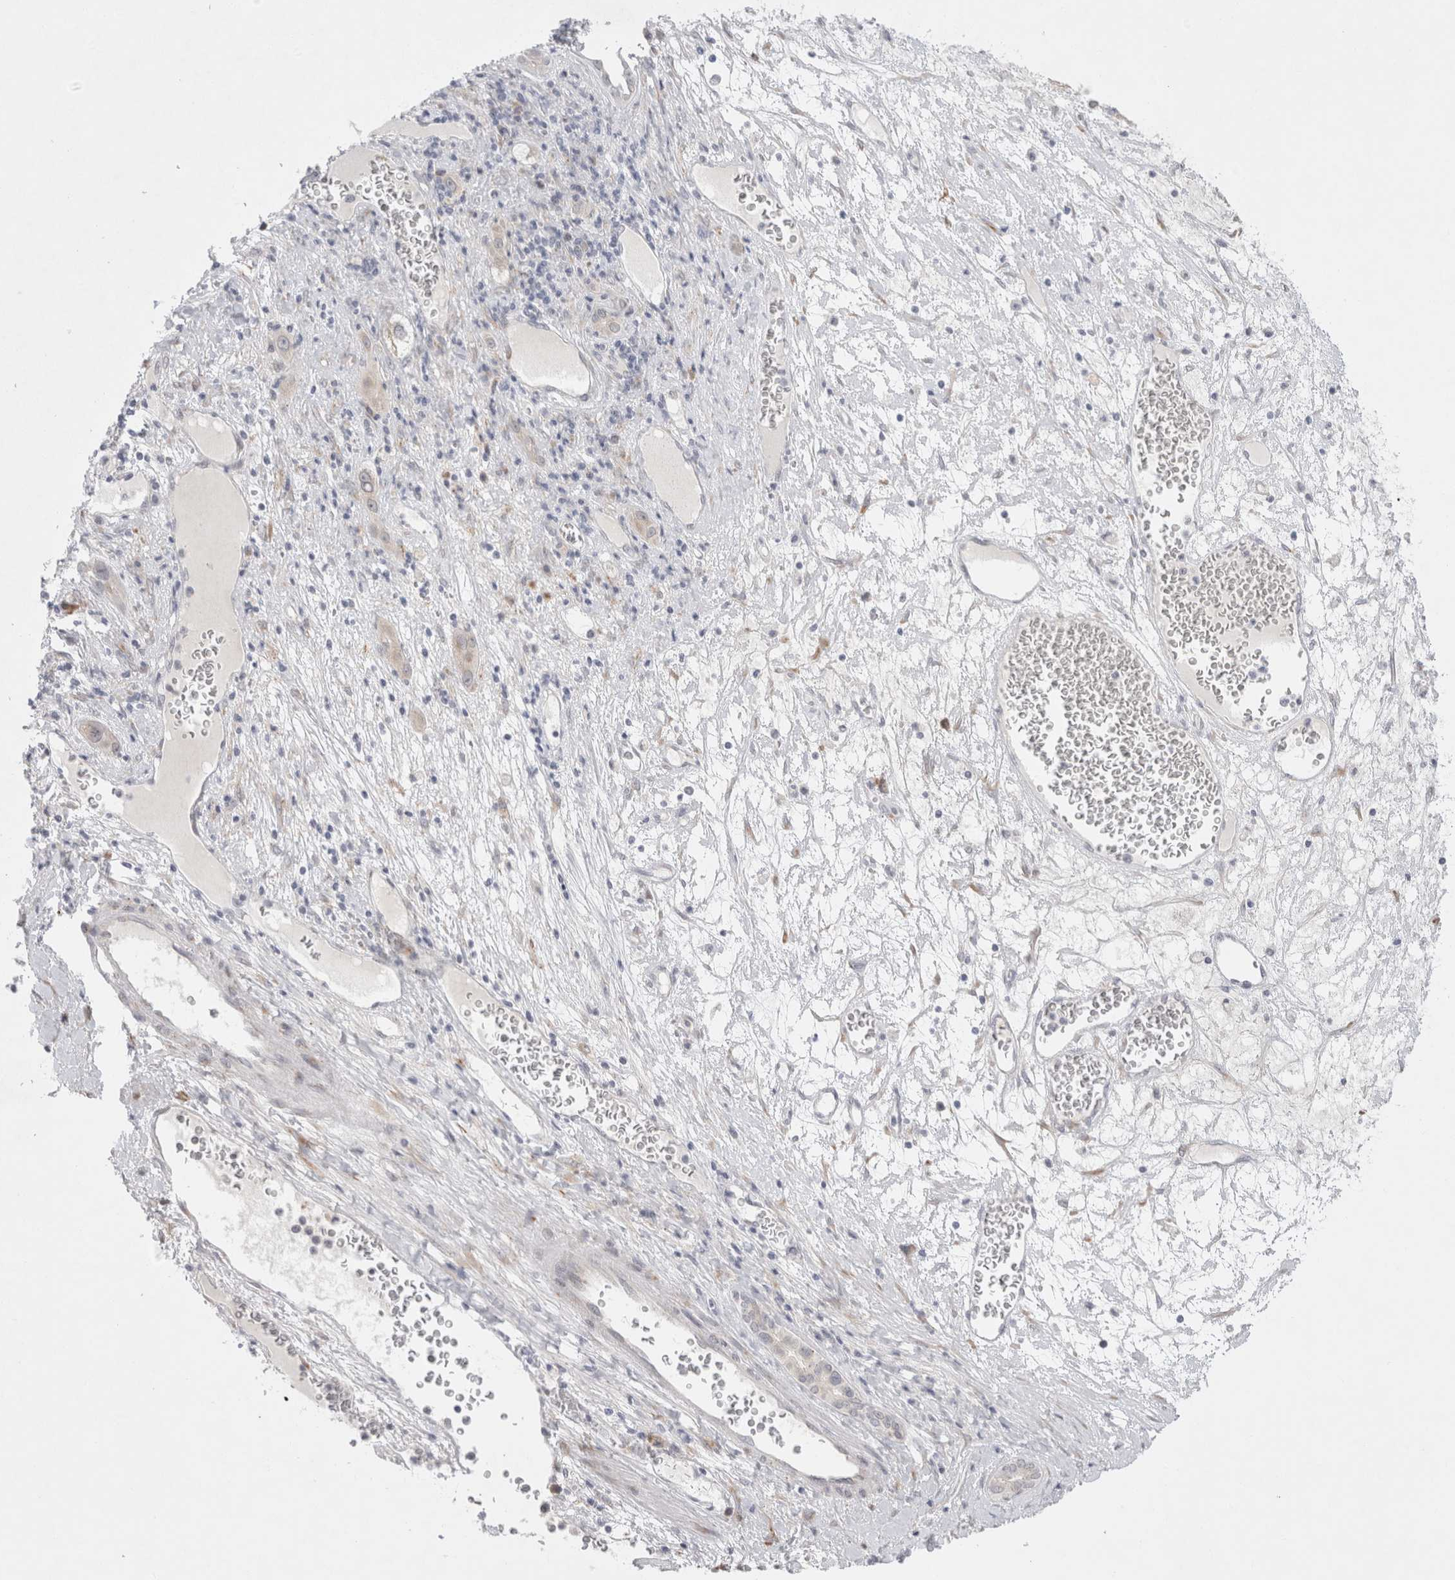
{"staining": {"intensity": "weak", "quantity": "<25%", "location": "cytoplasmic/membranous"}, "tissue": "liver cancer", "cell_type": "Tumor cells", "image_type": "cancer", "snomed": [{"axis": "morphology", "description": "Carcinoma, Hepatocellular, NOS"}, {"axis": "topography", "description": "Liver"}], "caption": "Tumor cells are negative for protein expression in human liver cancer (hepatocellular carcinoma). (DAB (3,3'-diaminobenzidine) IHC with hematoxylin counter stain).", "gene": "TRMT1L", "patient": {"sex": "female", "age": 73}}